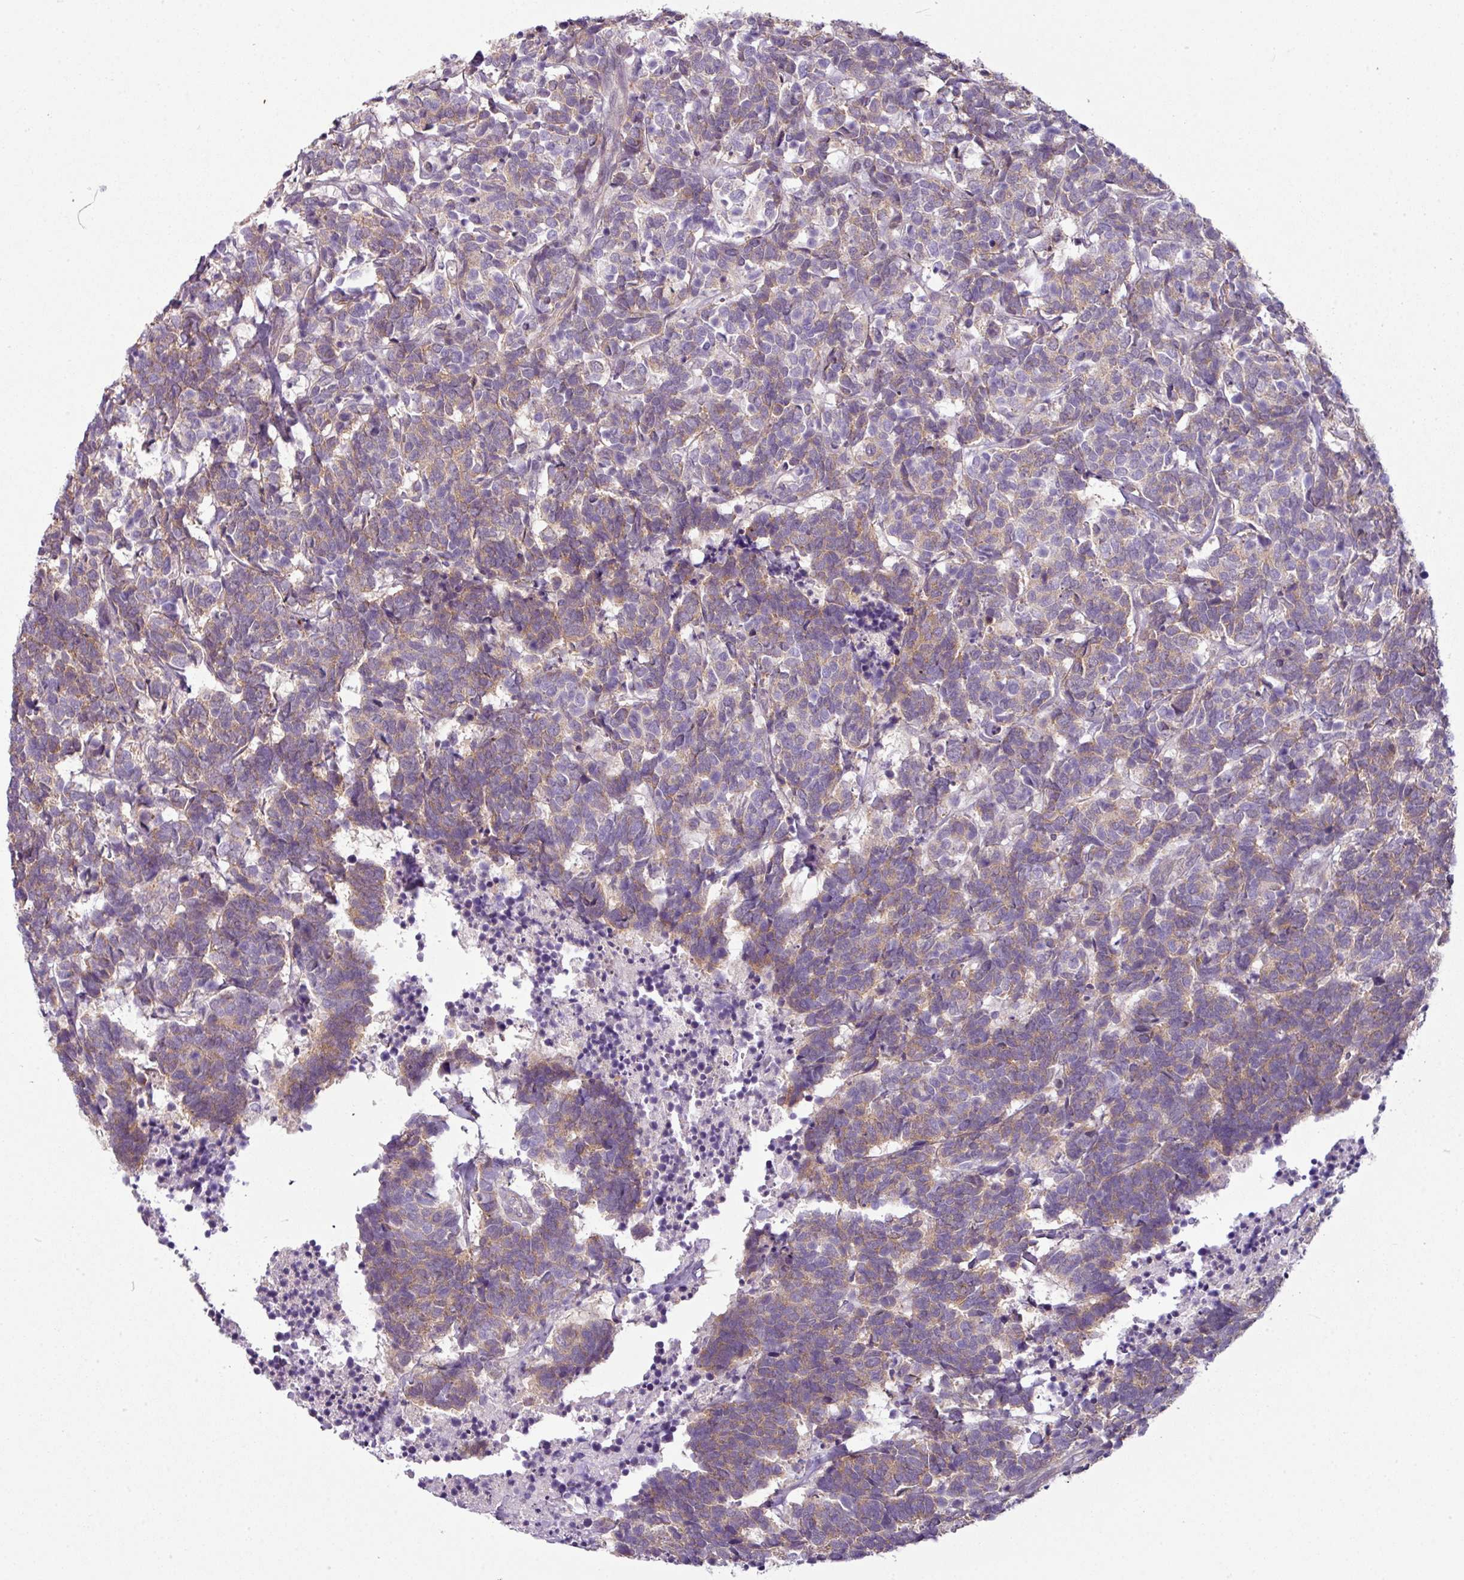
{"staining": {"intensity": "weak", "quantity": ">75%", "location": "cytoplasmic/membranous"}, "tissue": "carcinoid", "cell_type": "Tumor cells", "image_type": "cancer", "snomed": [{"axis": "morphology", "description": "Carcinoma, NOS"}, {"axis": "morphology", "description": "Carcinoid, malignant, NOS"}, {"axis": "topography", "description": "Urinary bladder"}], "caption": "DAB immunohistochemical staining of human carcinoid exhibits weak cytoplasmic/membranous protein positivity in about >75% of tumor cells. (Stains: DAB (3,3'-diaminobenzidine) in brown, nuclei in blue, Microscopy: brightfield microscopy at high magnification).", "gene": "DERPC", "patient": {"sex": "male", "age": 57}}